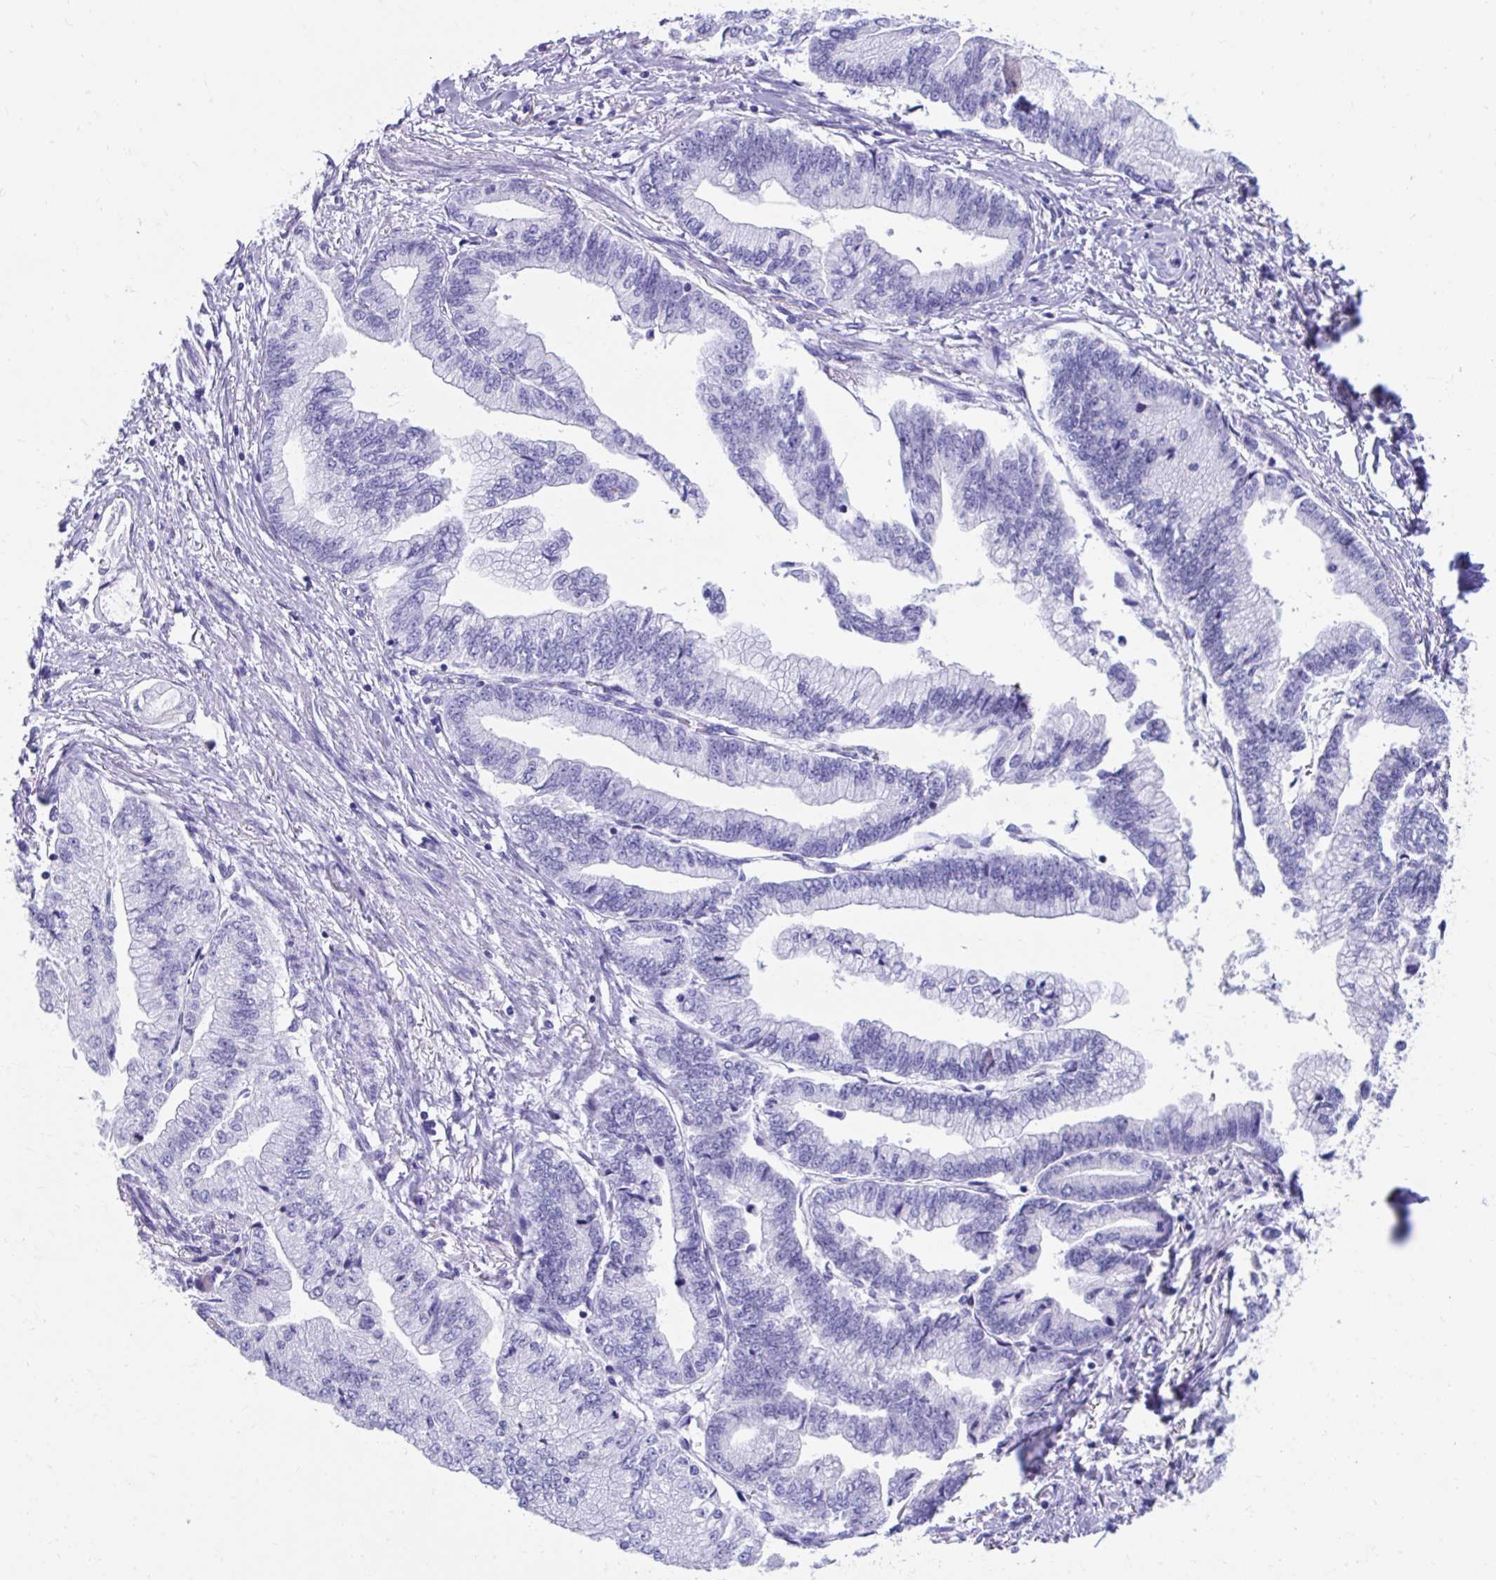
{"staining": {"intensity": "negative", "quantity": "none", "location": "none"}, "tissue": "stomach cancer", "cell_type": "Tumor cells", "image_type": "cancer", "snomed": [{"axis": "morphology", "description": "Adenocarcinoma, NOS"}, {"axis": "topography", "description": "Stomach, upper"}], "caption": "Photomicrograph shows no significant protein expression in tumor cells of adenocarcinoma (stomach).", "gene": "SMIM9", "patient": {"sex": "female", "age": 74}}